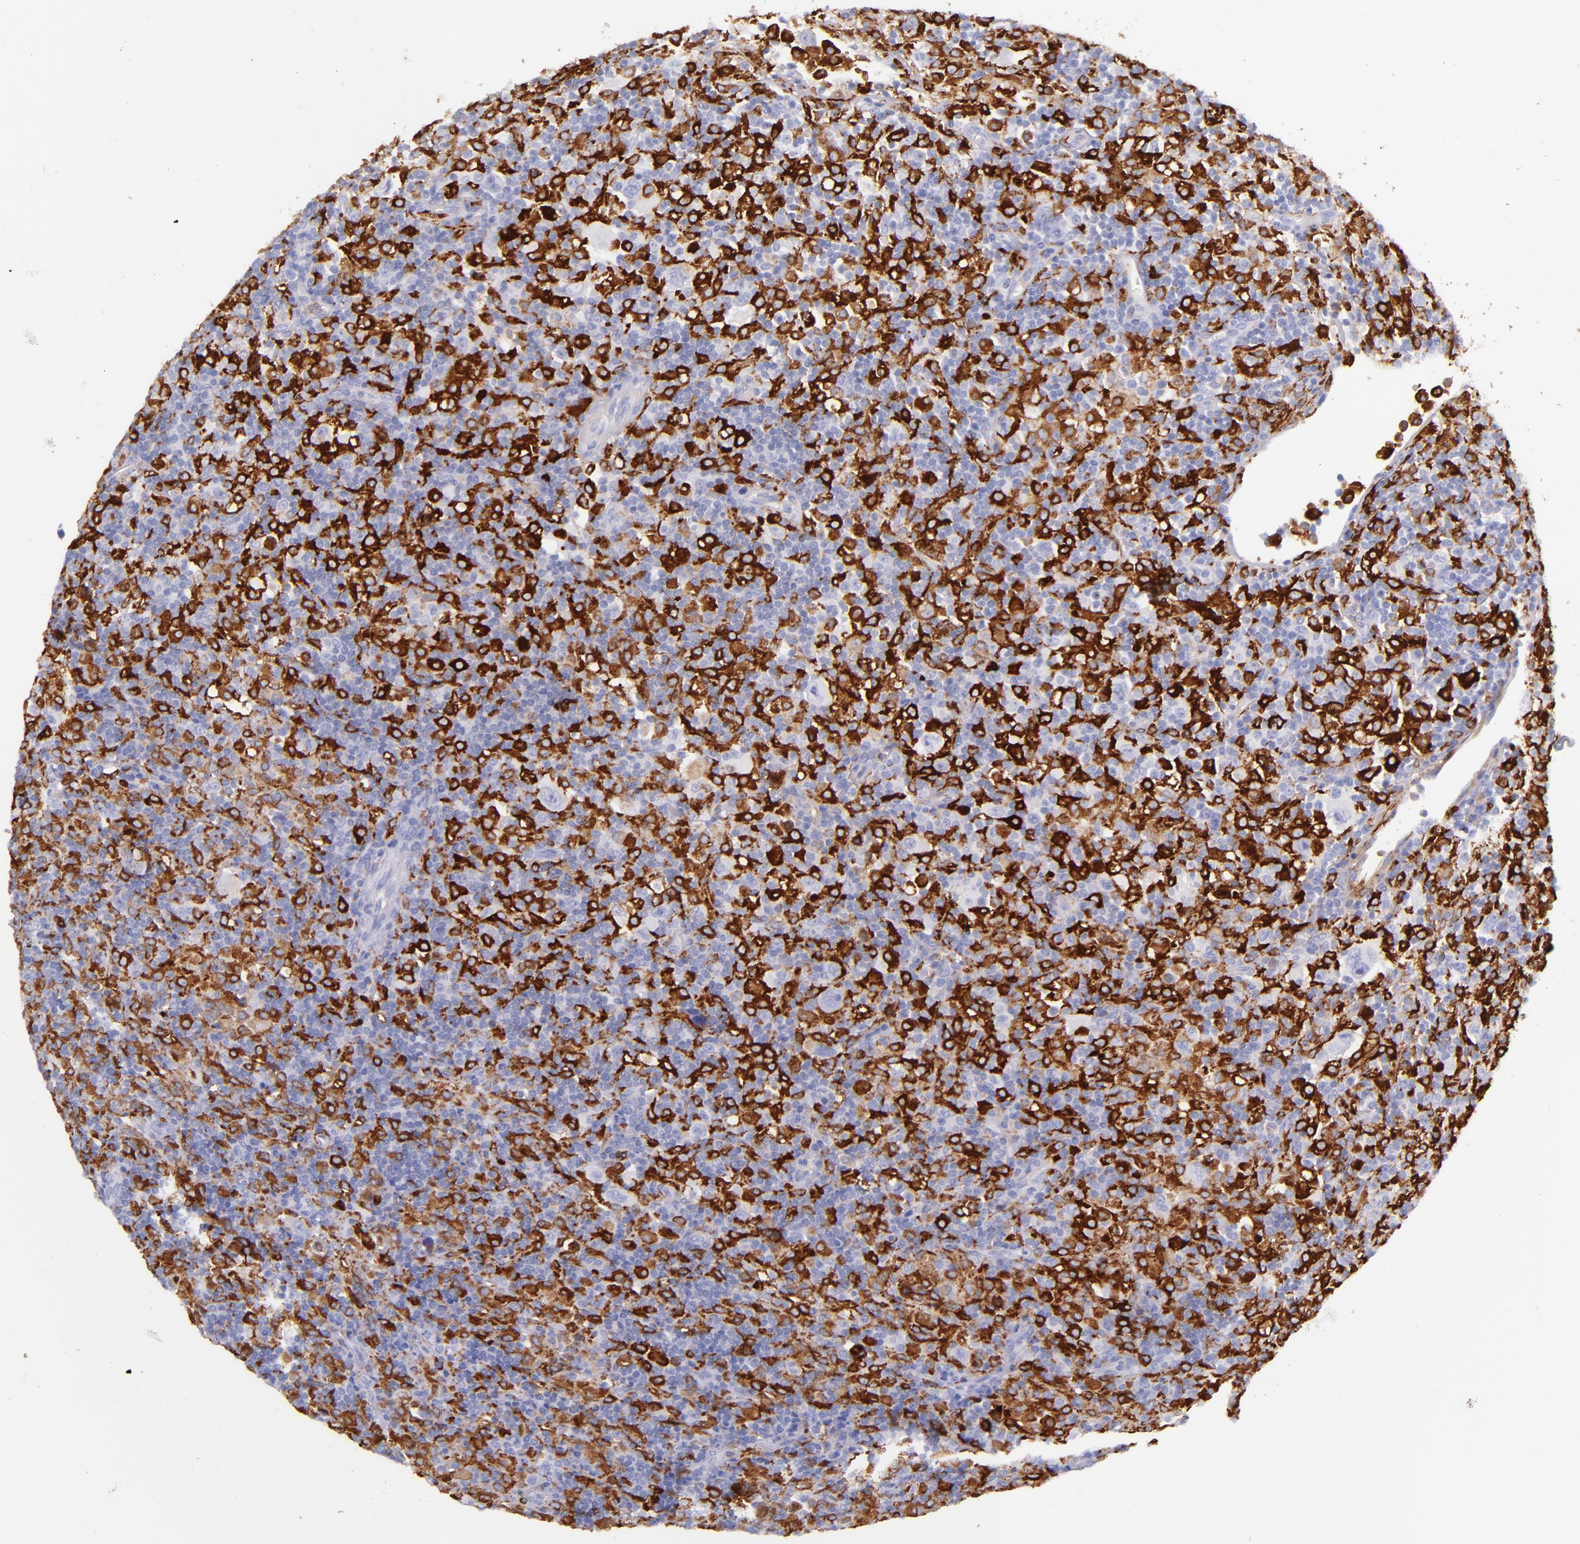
{"staining": {"intensity": "moderate", "quantity": "<25%", "location": "cytoplasmic/membranous"}, "tissue": "lymphoma", "cell_type": "Tumor cells", "image_type": "cancer", "snomed": [{"axis": "morphology", "description": "Hodgkin's disease, NOS"}, {"axis": "topography", "description": "Lymph node"}], "caption": "A photomicrograph of human Hodgkin's disease stained for a protein demonstrates moderate cytoplasmic/membranous brown staining in tumor cells.", "gene": "CD163", "patient": {"sex": "male", "age": 46}}